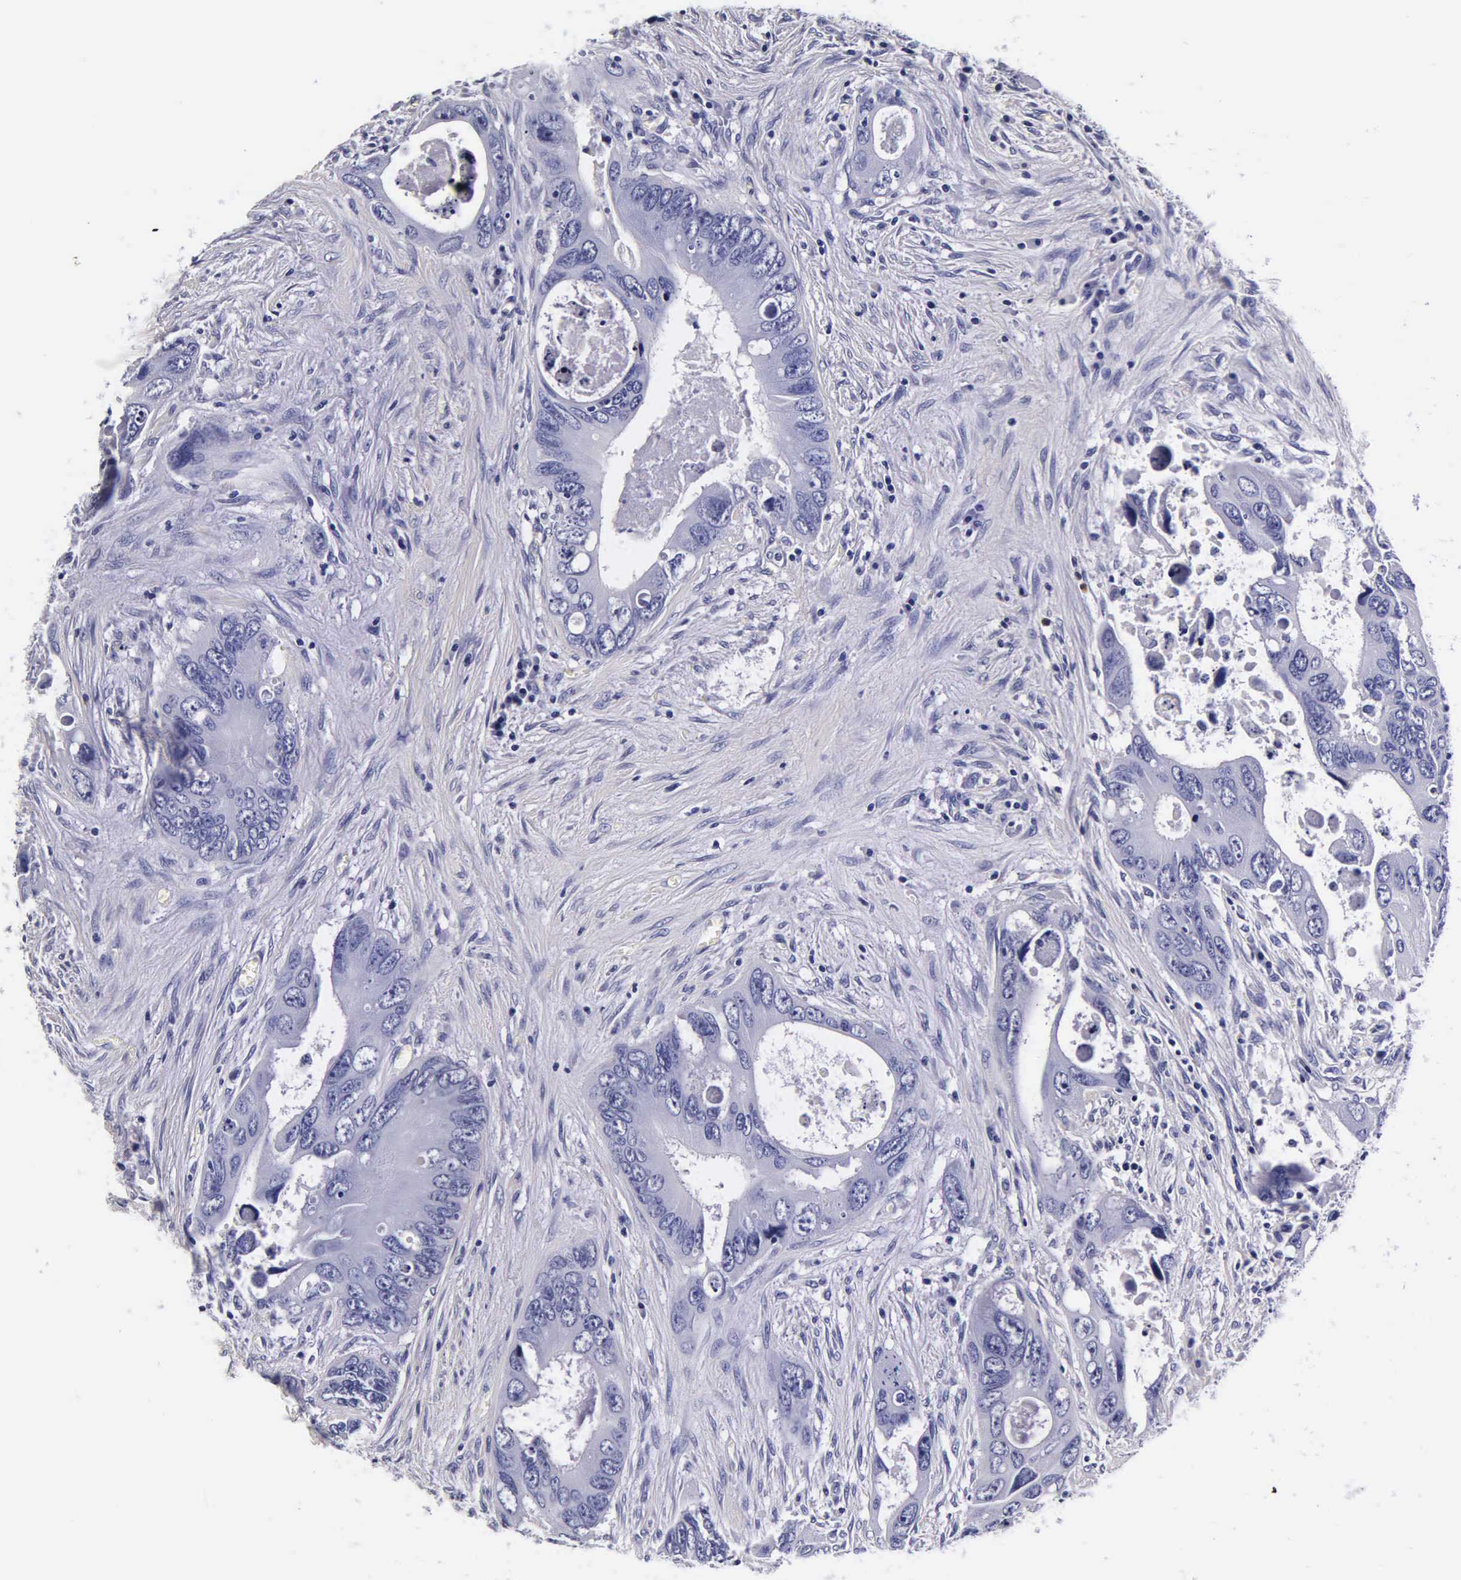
{"staining": {"intensity": "negative", "quantity": "none", "location": "none"}, "tissue": "colorectal cancer", "cell_type": "Tumor cells", "image_type": "cancer", "snomed": [{"axis": "morphology", "description": "Adenocarcinoma, NOS"}, {"axis": "topography", "description": "Rectum"}], "caption": "Immunohistochemistry histopathology image of neoplastic tissue: adenocarcinoma (colorectal) stained with DAB displays no significant protein positivity in tumor cells. Nuclei are stained in blue.", "gene": "IAPP", "patient": {"sex": "male", "age": 70}}